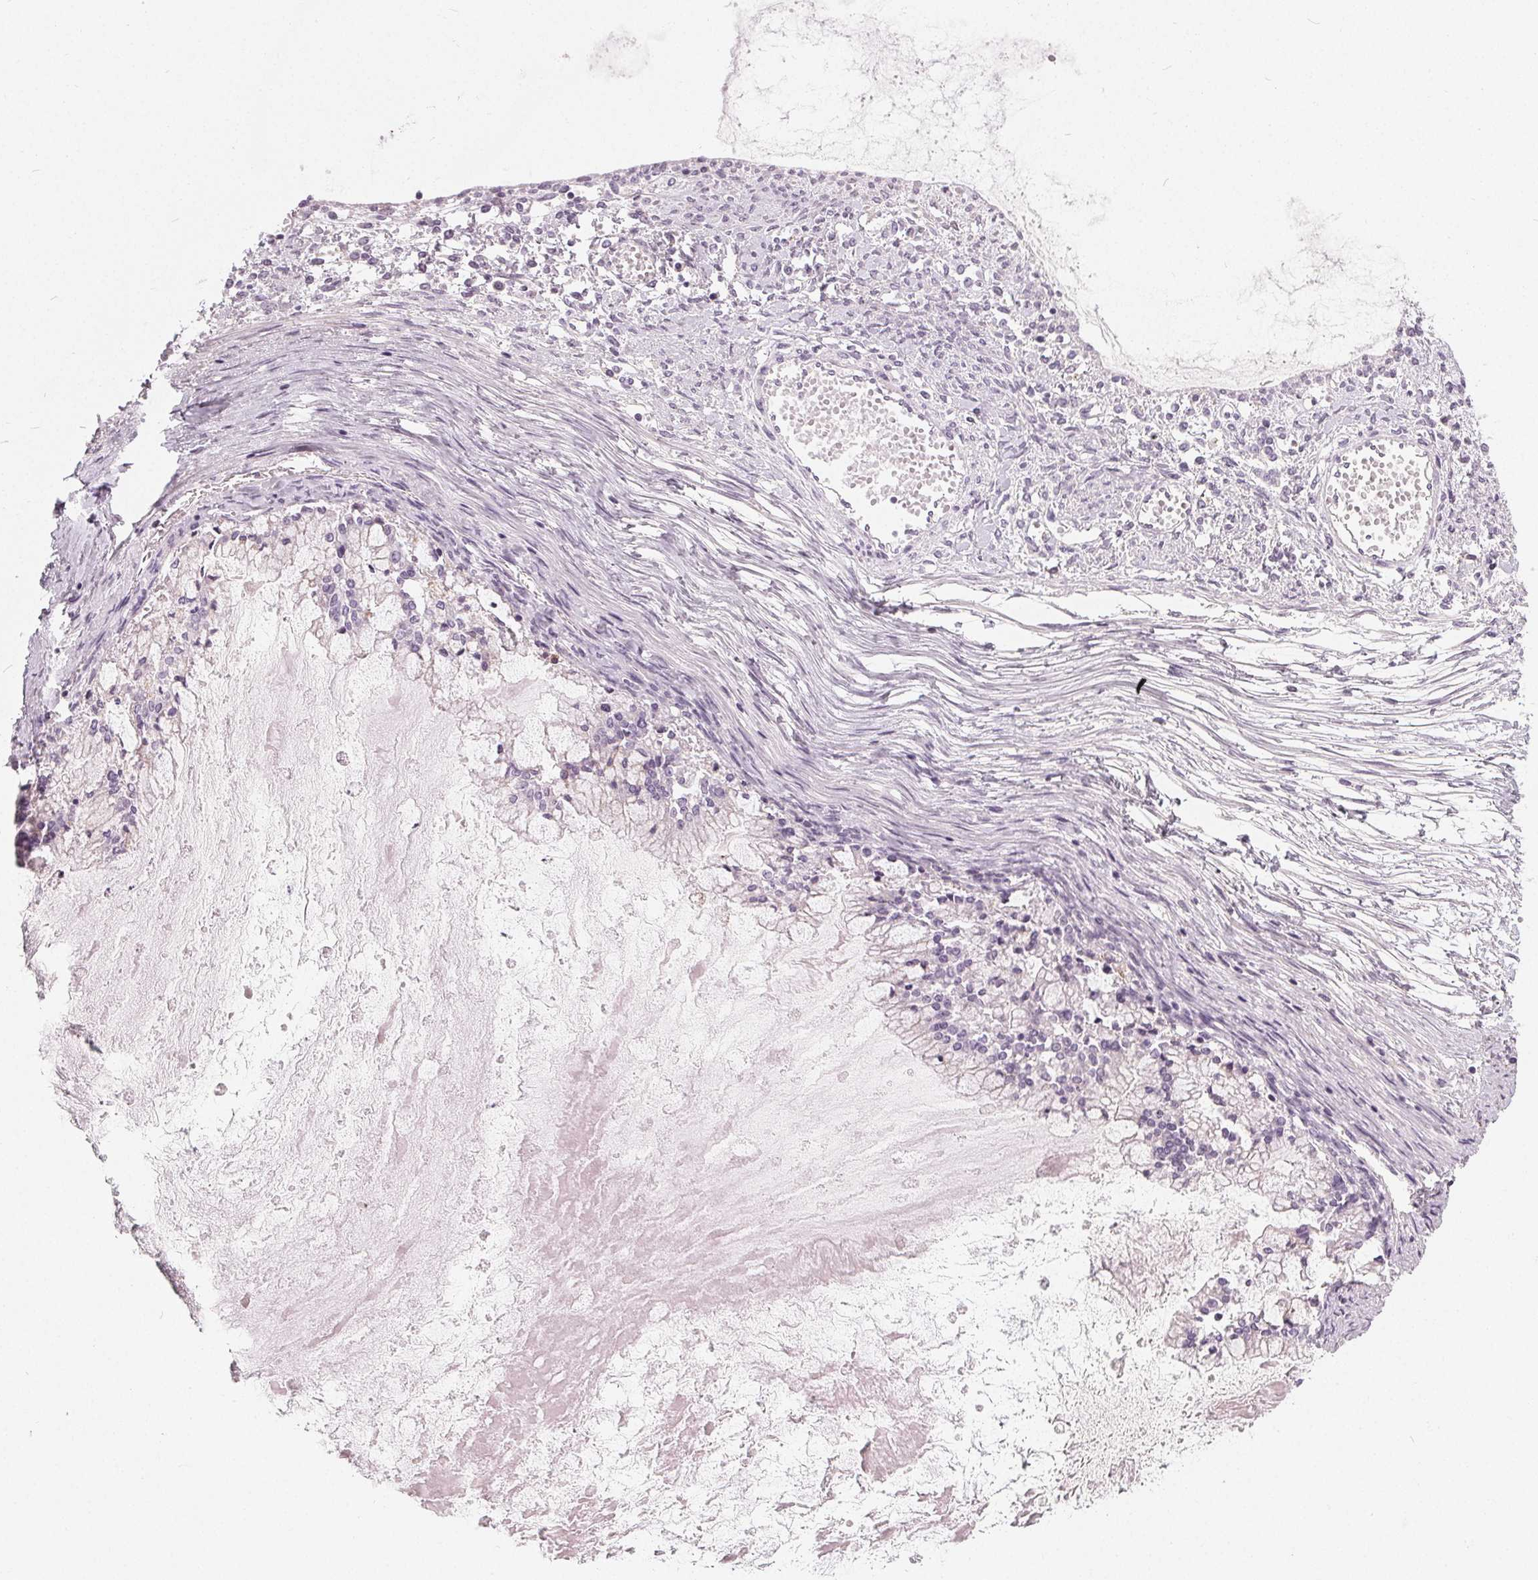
{"staining": {"intensity": "negative", "quantity": "none", "location": "none"}, "tissue": "ovarian cancer", "cell_type": "Tumor cells", "image_type": "cancer", "snomed": [{"axis": "morphology", "description": "Cystadenocarcinoma, mucinous, NOS"}, {"axis": "topography", "description": "Ovary"}], "caption": "A histopathology image of human ovarian cancer (mucinous cystadenocarcinoma) is negative for staining in tumor cells. (DAB (3,3'-diaminobenzidine) IHC with hematoxylin counter stain).", "gene": "HOPX", "patient": {"sex": "female", "age": 67}}